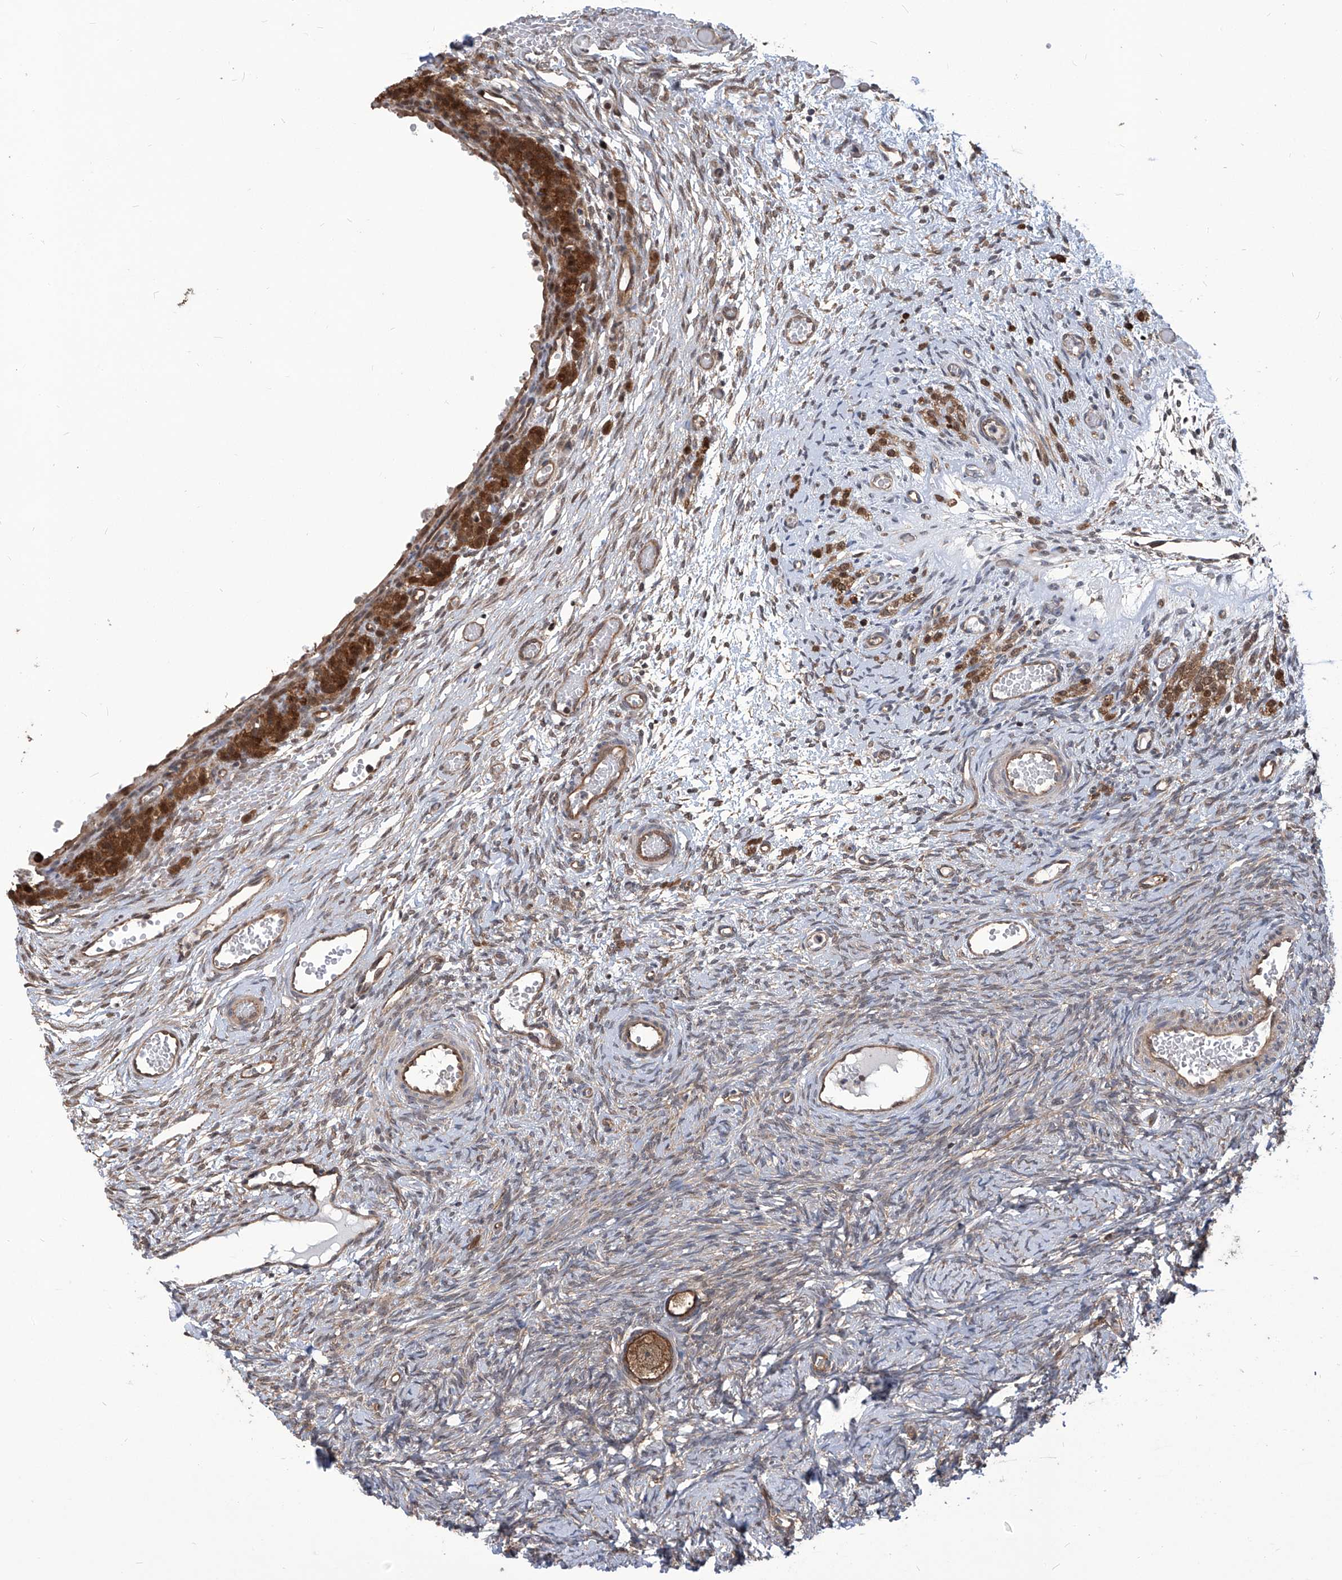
{"staining": {"intensity": "moderate", "quantity": ">75%", "location": "cytoplasmic/membranous"}, "tissue": "ovary", "cell_type": "Follicle cells", "image_type": "normal", "snomed": [{"axis": "morphology", "description": "Adenocarcinoma, NOS"}, {"axis": "topography", "description": "Endometrium"}], "caption": "Brown immunohistochemical staining in normal human ovary exhibits moderate cytoplasmic/membranous positivity in approximately >75% of follicle cells. The staining was performed using DAB, with brown indicating positive protein expression. Nuclei are stained blue with hematoxylin.", "gene": "PSMB1", "patient": {"sex": "female", "age": 32}}